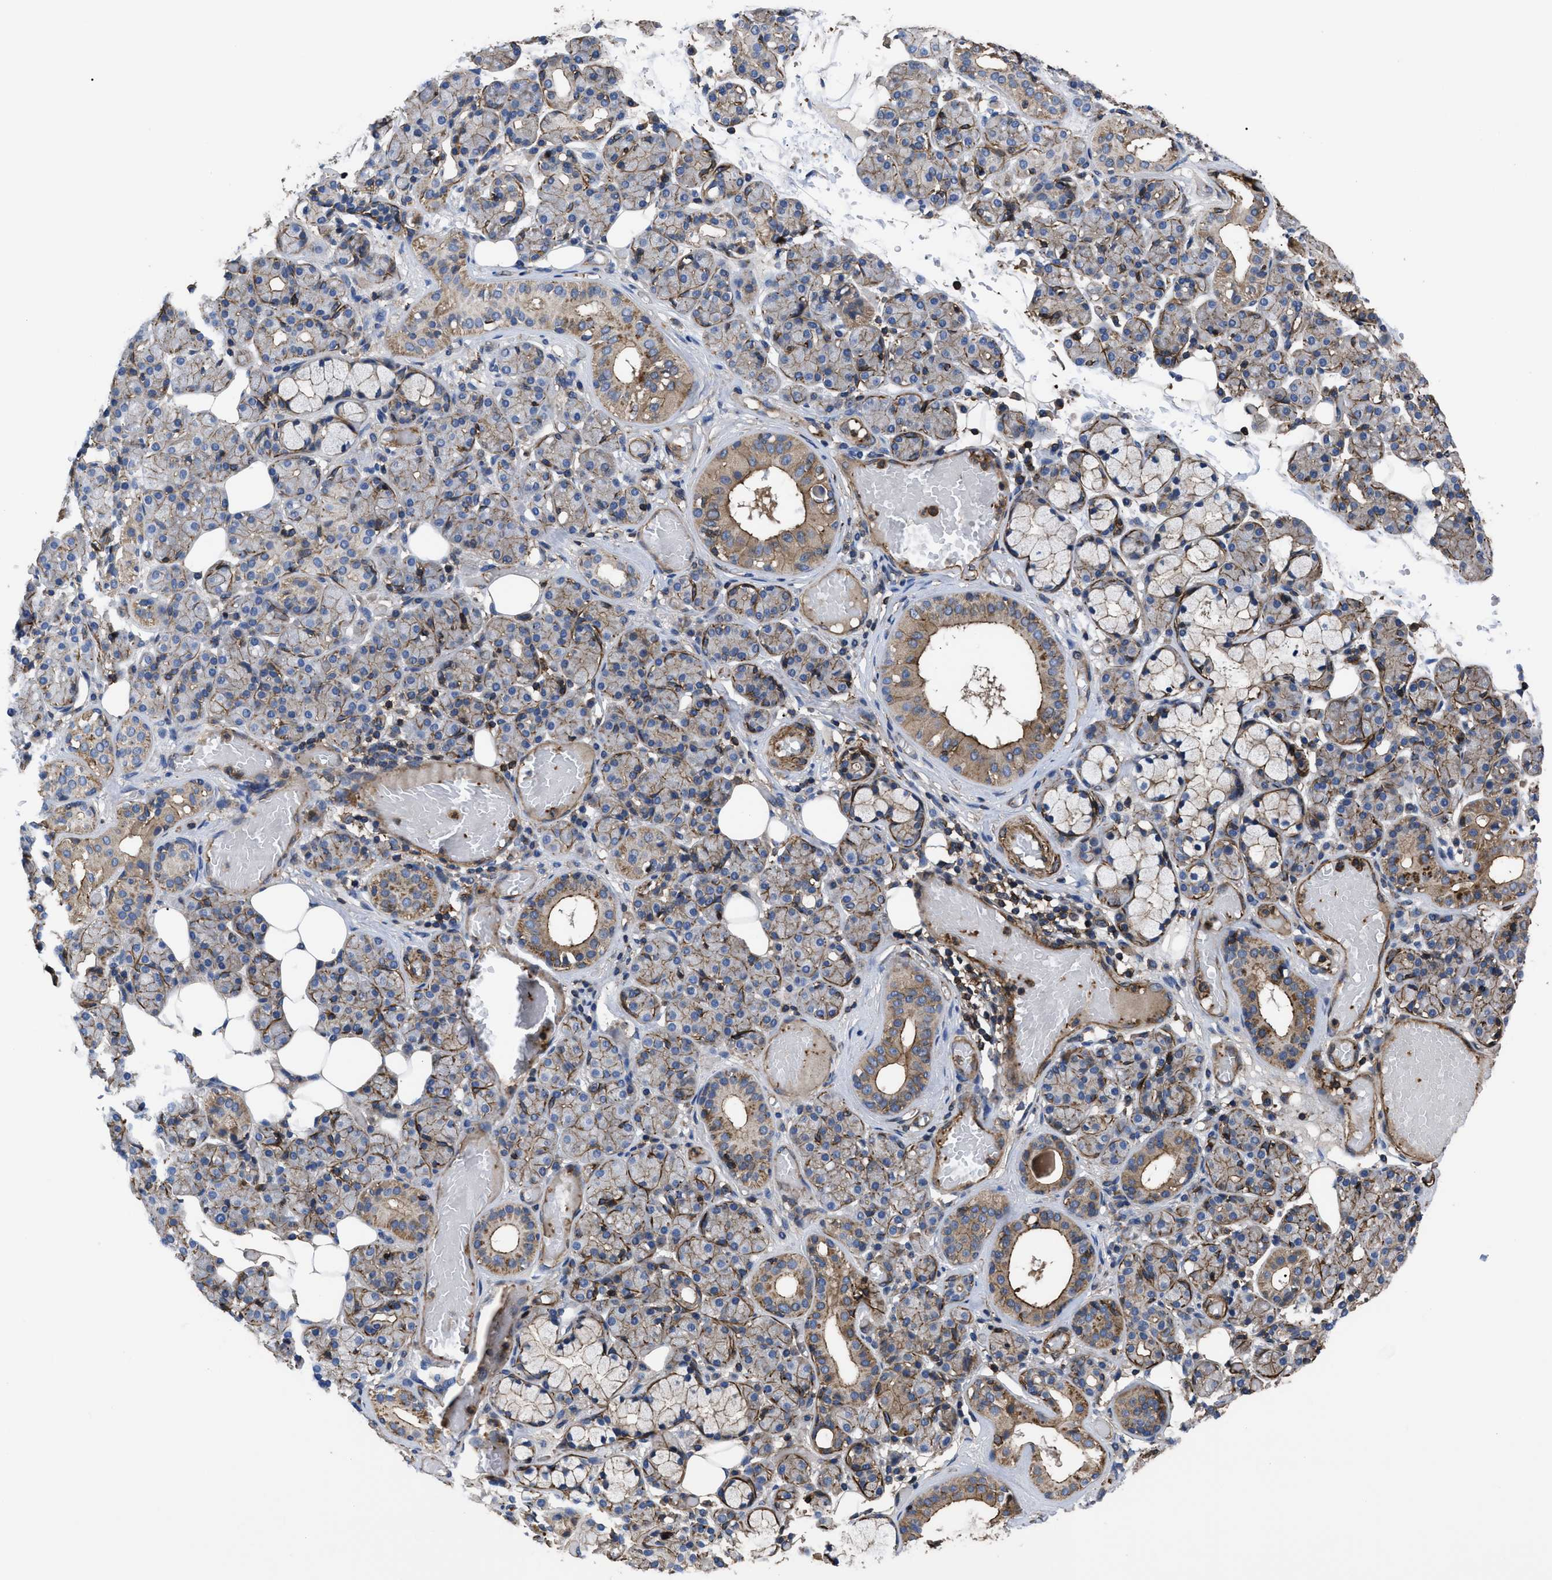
{"staining": {"intensity": "moderate", "quantity": "25%-75%", "location": "cytoplasmic/membranous"}, "tissue": "salivary gland", "cell_type": "Glandular cells", "image_type": "normal", "snomed": [{"axis": "morphology", "description": "Normal tissue, NOS"}, {"axis": "topography", "description": "Salivary gland"}], "caption": "DAB (3,3'-diaminobenzidine) immunohistochemical staining of benign human salivary gland exhibits moderate cytoplasmic/membranous protein expression in approximately 25%-75% of glandular cells. The staining is performed using DAB (3,3'-diaminobenzidine) brown chromogen to label protein expression. The nuclei are counter-stained blue using hematoxylin.", "gene": "SCUBE2", "patient": {"sex": "male", "age": 63}}